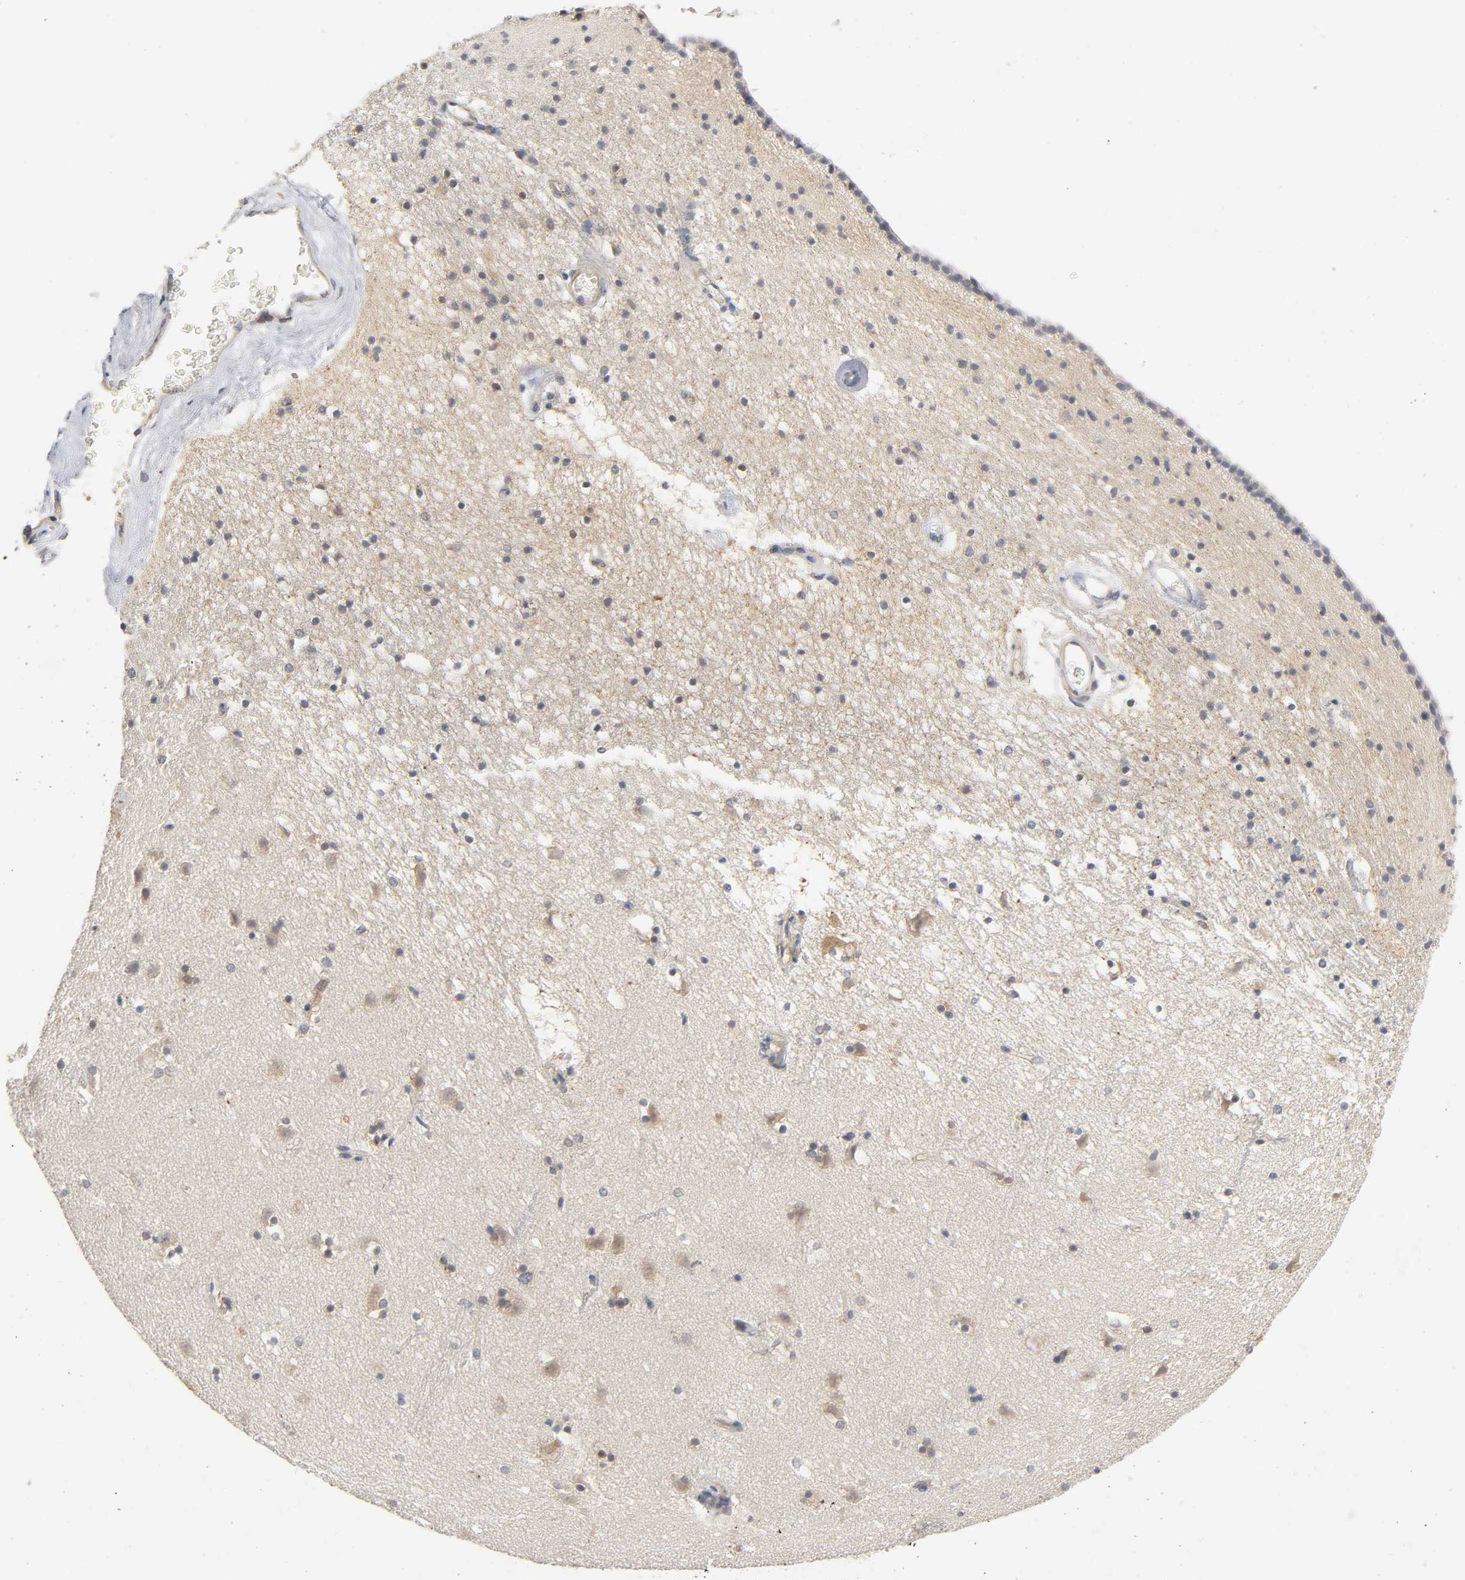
{"staining": {"intensity": "weak", "quantity": "<25%", "location": "cytoplasmic/membranous"}, "tissue": "caudate", "cell_type": "Glial cells", "image_type": "normal", "snomed": [{"axis": "morphology", "description": "Normal tissue, NOS"}, {"axis": "topography", "description": "Lateral ventricle wall"}], "caption": "High magnification brightfield microscopy of benign caudate stained with DAB (brown) and counterstained with hematoxylin (blue): glial cells show no significant expression. (Stains: DAB immunohistochemistry with hematoxylin counter stain, Microscopy: brightfield microscopy at high magnification).", "gene": "IQCJ", "patient": {"sex": "male", "age": 45}}